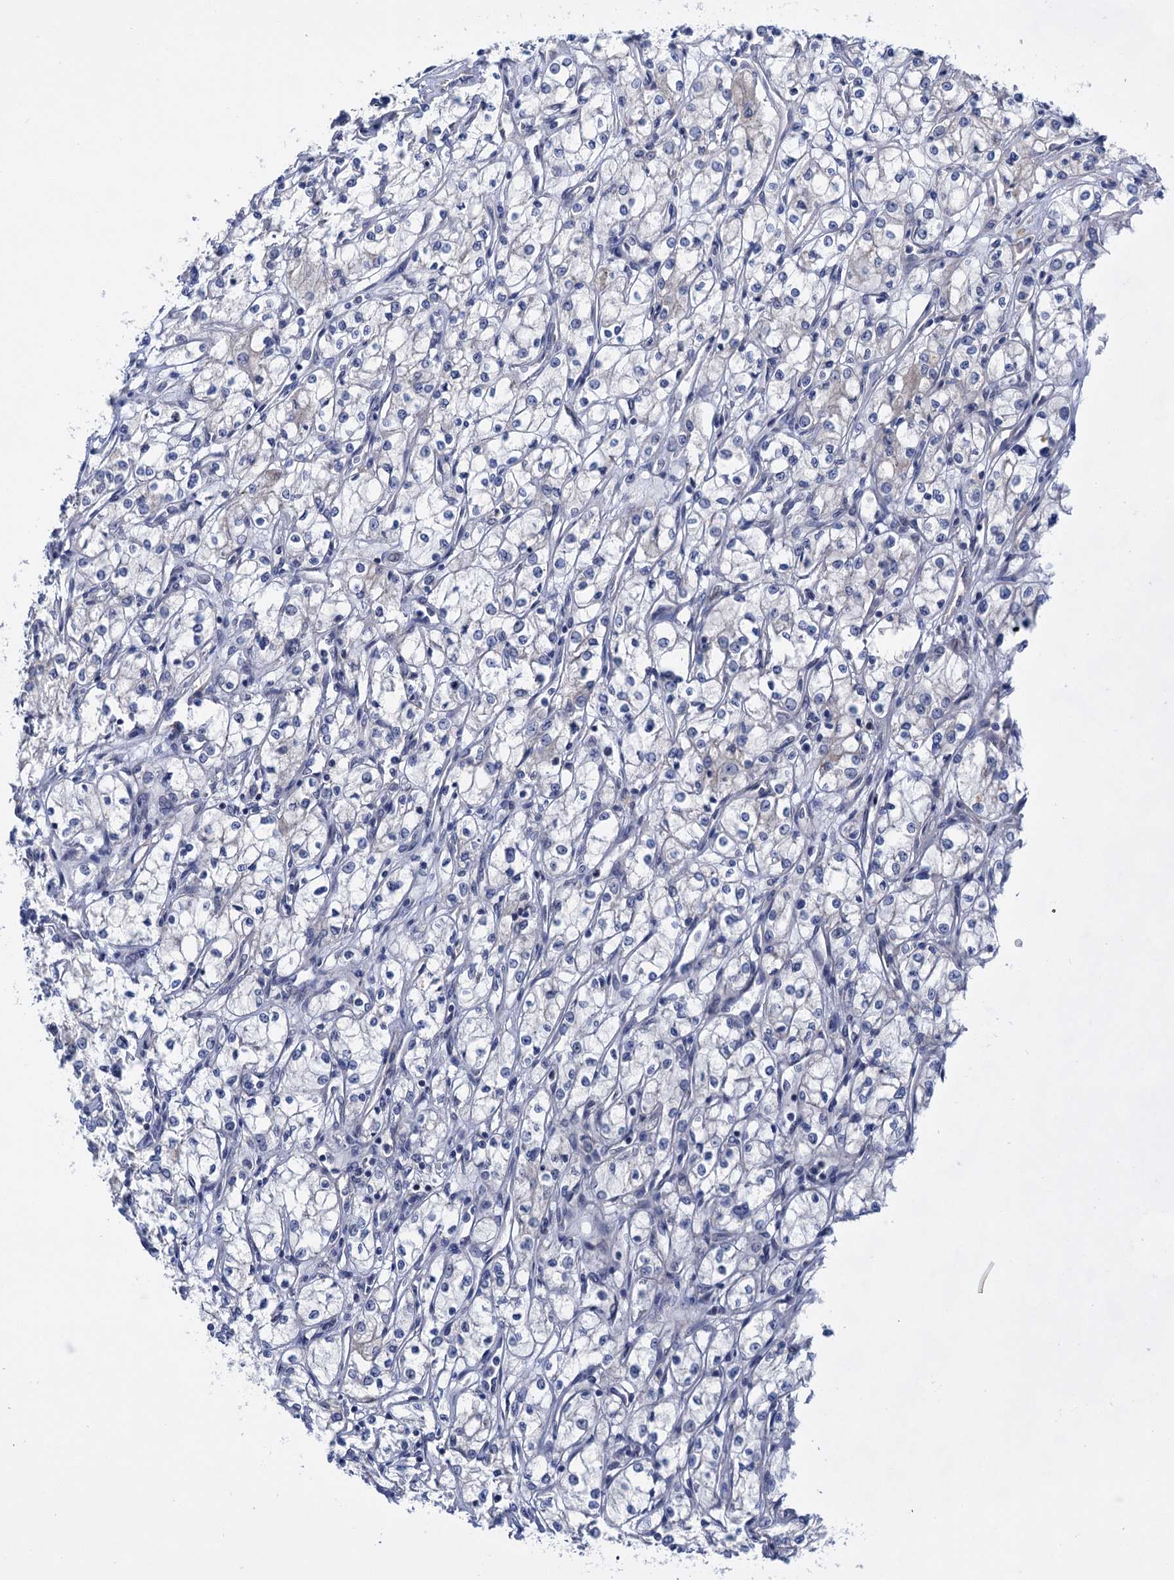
{"staining": {"intensity": "negative", "quantity": "none", "location": "none"}, "tissue": "renal cancer", "cell_type": "Tumor cells", "image_type": "cancer", "snomed": [{"axis": "morphology", "description": "Adenocarcinoma, NOS"}, {"axis": "topography", "description": "Kidney"}], "caption": "IHC of human adenocarcinoma (renal) exhibits no expression in tumor cells.", "gene": "MORN3", "patient": {"sex": "male", "age": 59}}